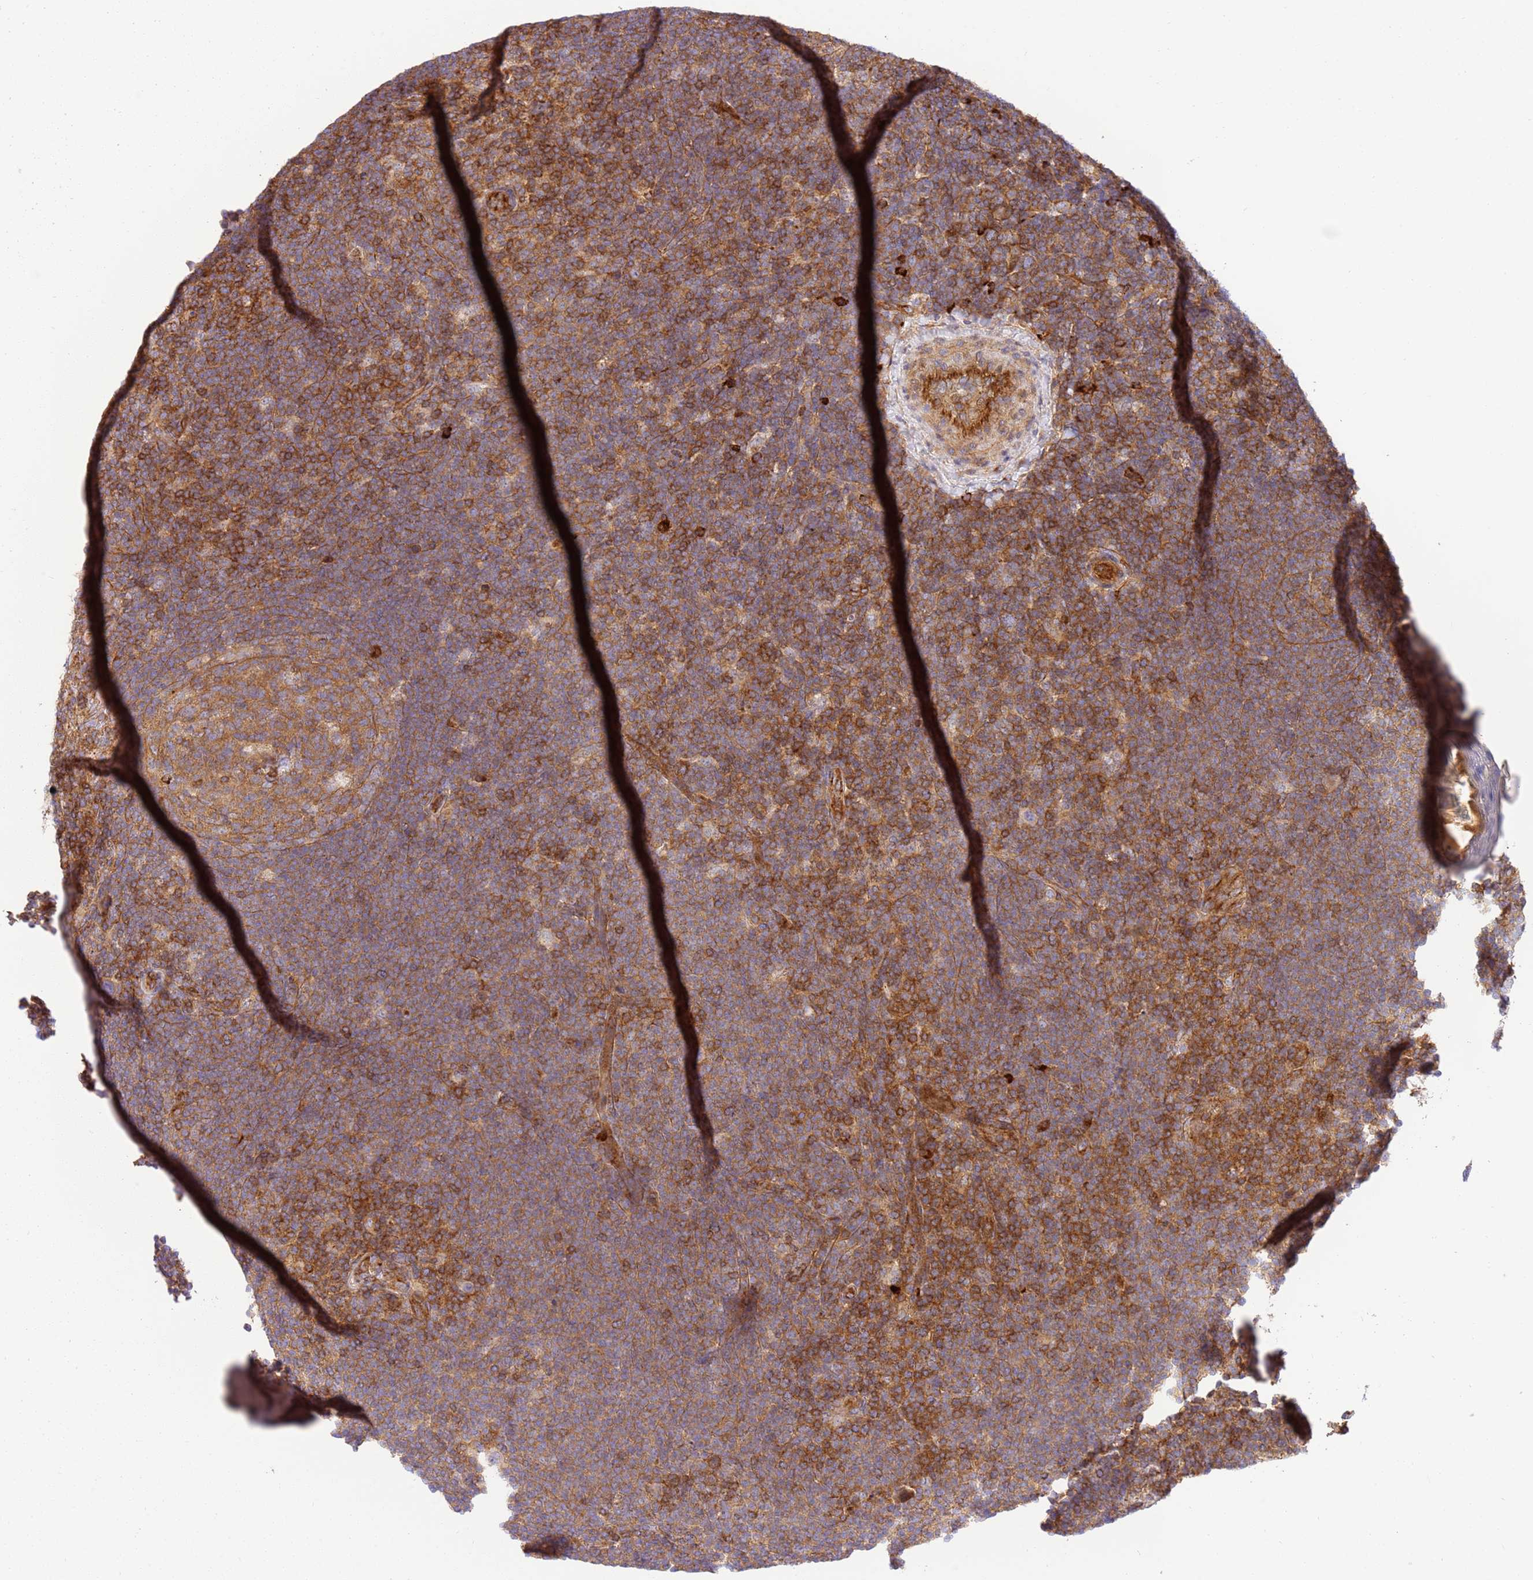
{"staining": {"intensity": "negative", "quantity": "none", "location": "none"}, "tissue": "lymphoma", "cell_type": "Tumor cells", "image_type": "cancer", "snomed": [{"axis": "morphology", "description": "Hodgkin's disease, NOS"}, {"axis": "topography", "description": "Lymph node"}], "caption": "Tumor cells are negative for protein expression in human Hodgkin's disease. The staining was performed using DAB to visualize the protein expression in brown, while the nuclei were stained in blue with hematoxylin (Magnification: 20x).", "gene": "EFCAB8", "patient": {"sex": "female", "age": 57}}